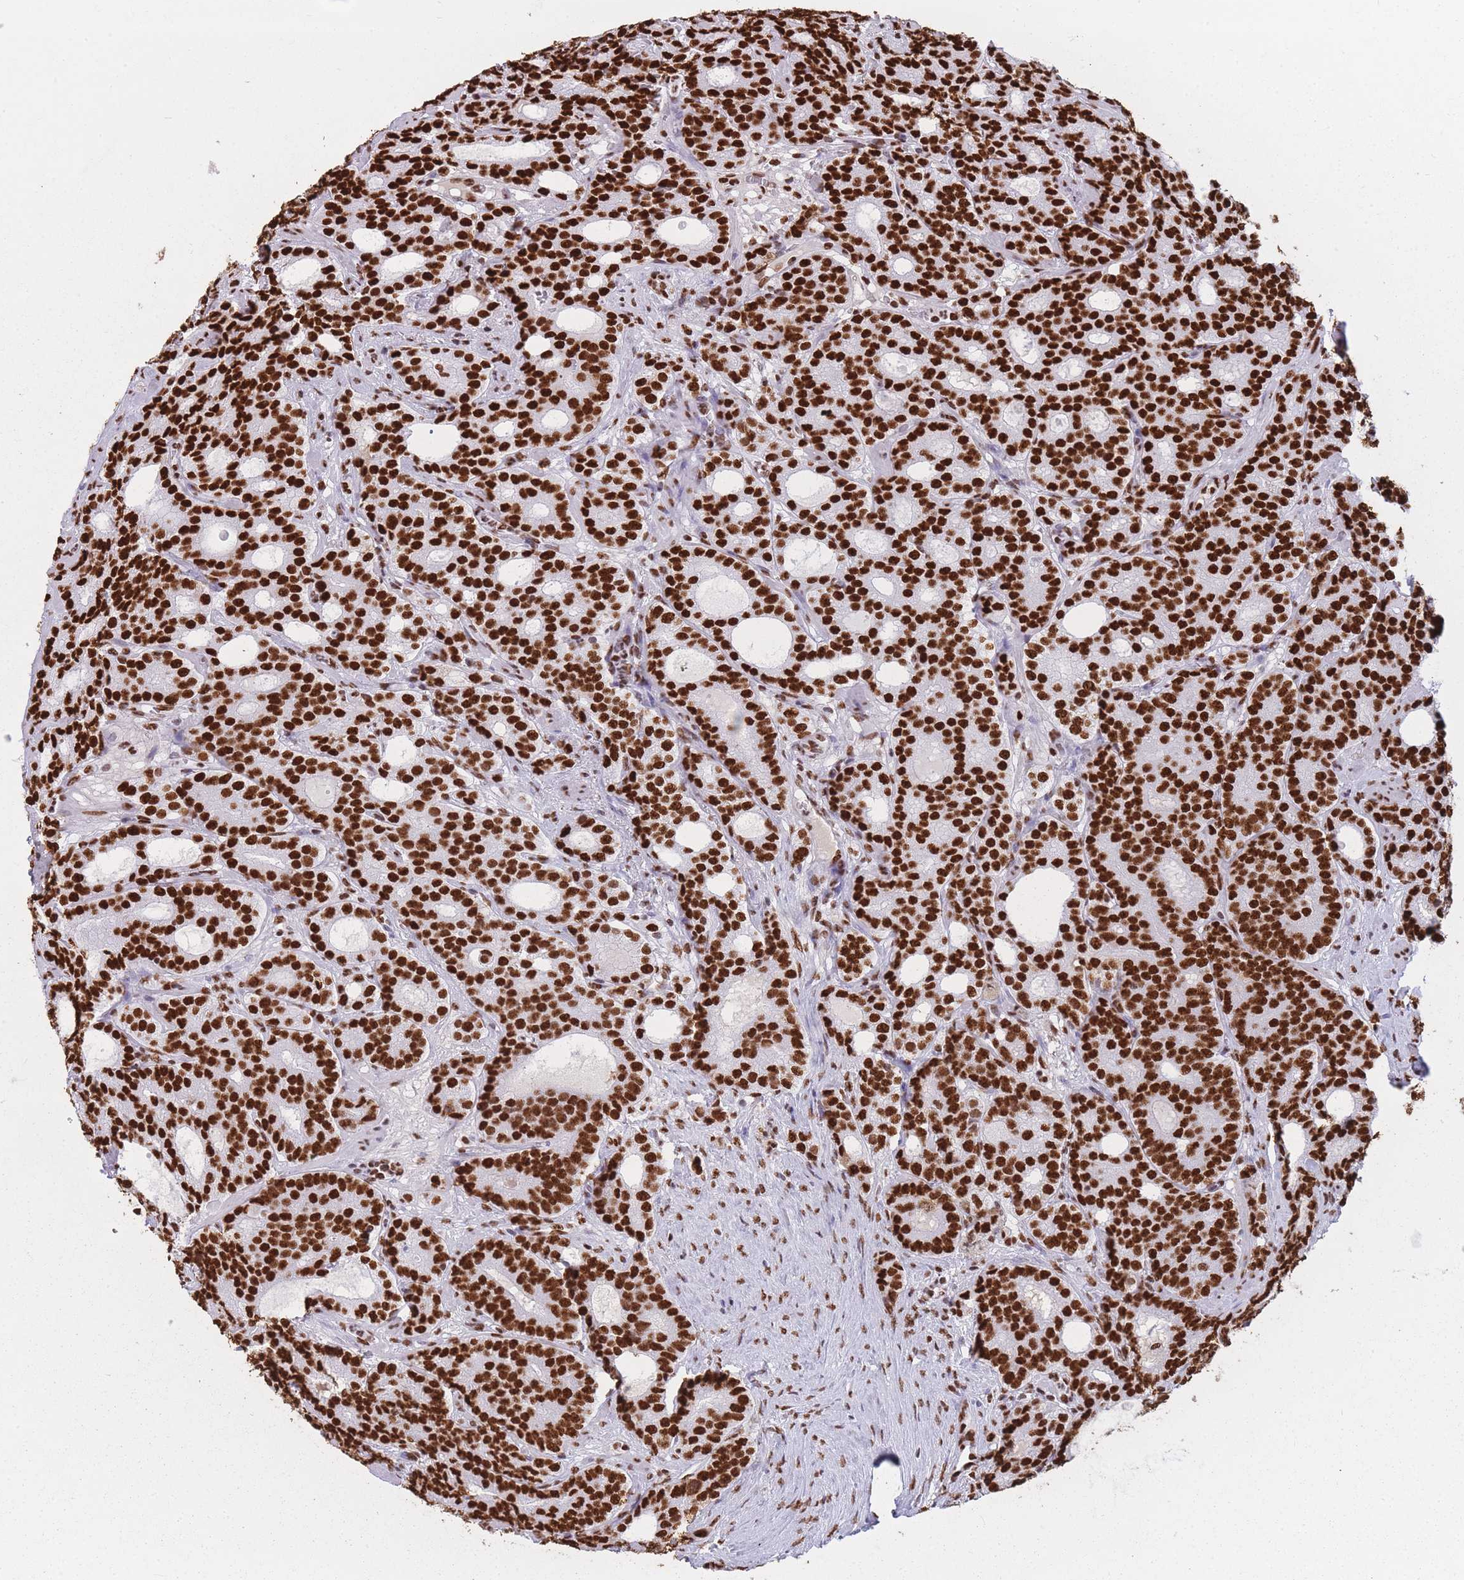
{"staining": {"intensity": "strong", "quantity": ">75%", "location": "nuclear"}, "tissue": "prostate cancer", "cell_type": "Tumor cells", "image_type": "cancer", "snomed": [{"axis": "morphology", "description": "Adenocarcinoma, High grade"}, {"axis": "topography", "description": "Prostate"}], "caption": "This is an image of immunohistochemistry staining of prostate high-grade adenocarcinoma, which shows strong staining in the nuclear of tumor cells.", "gene": "HNRNPUL1", "patient": {"sex": "male", "age": 64}}